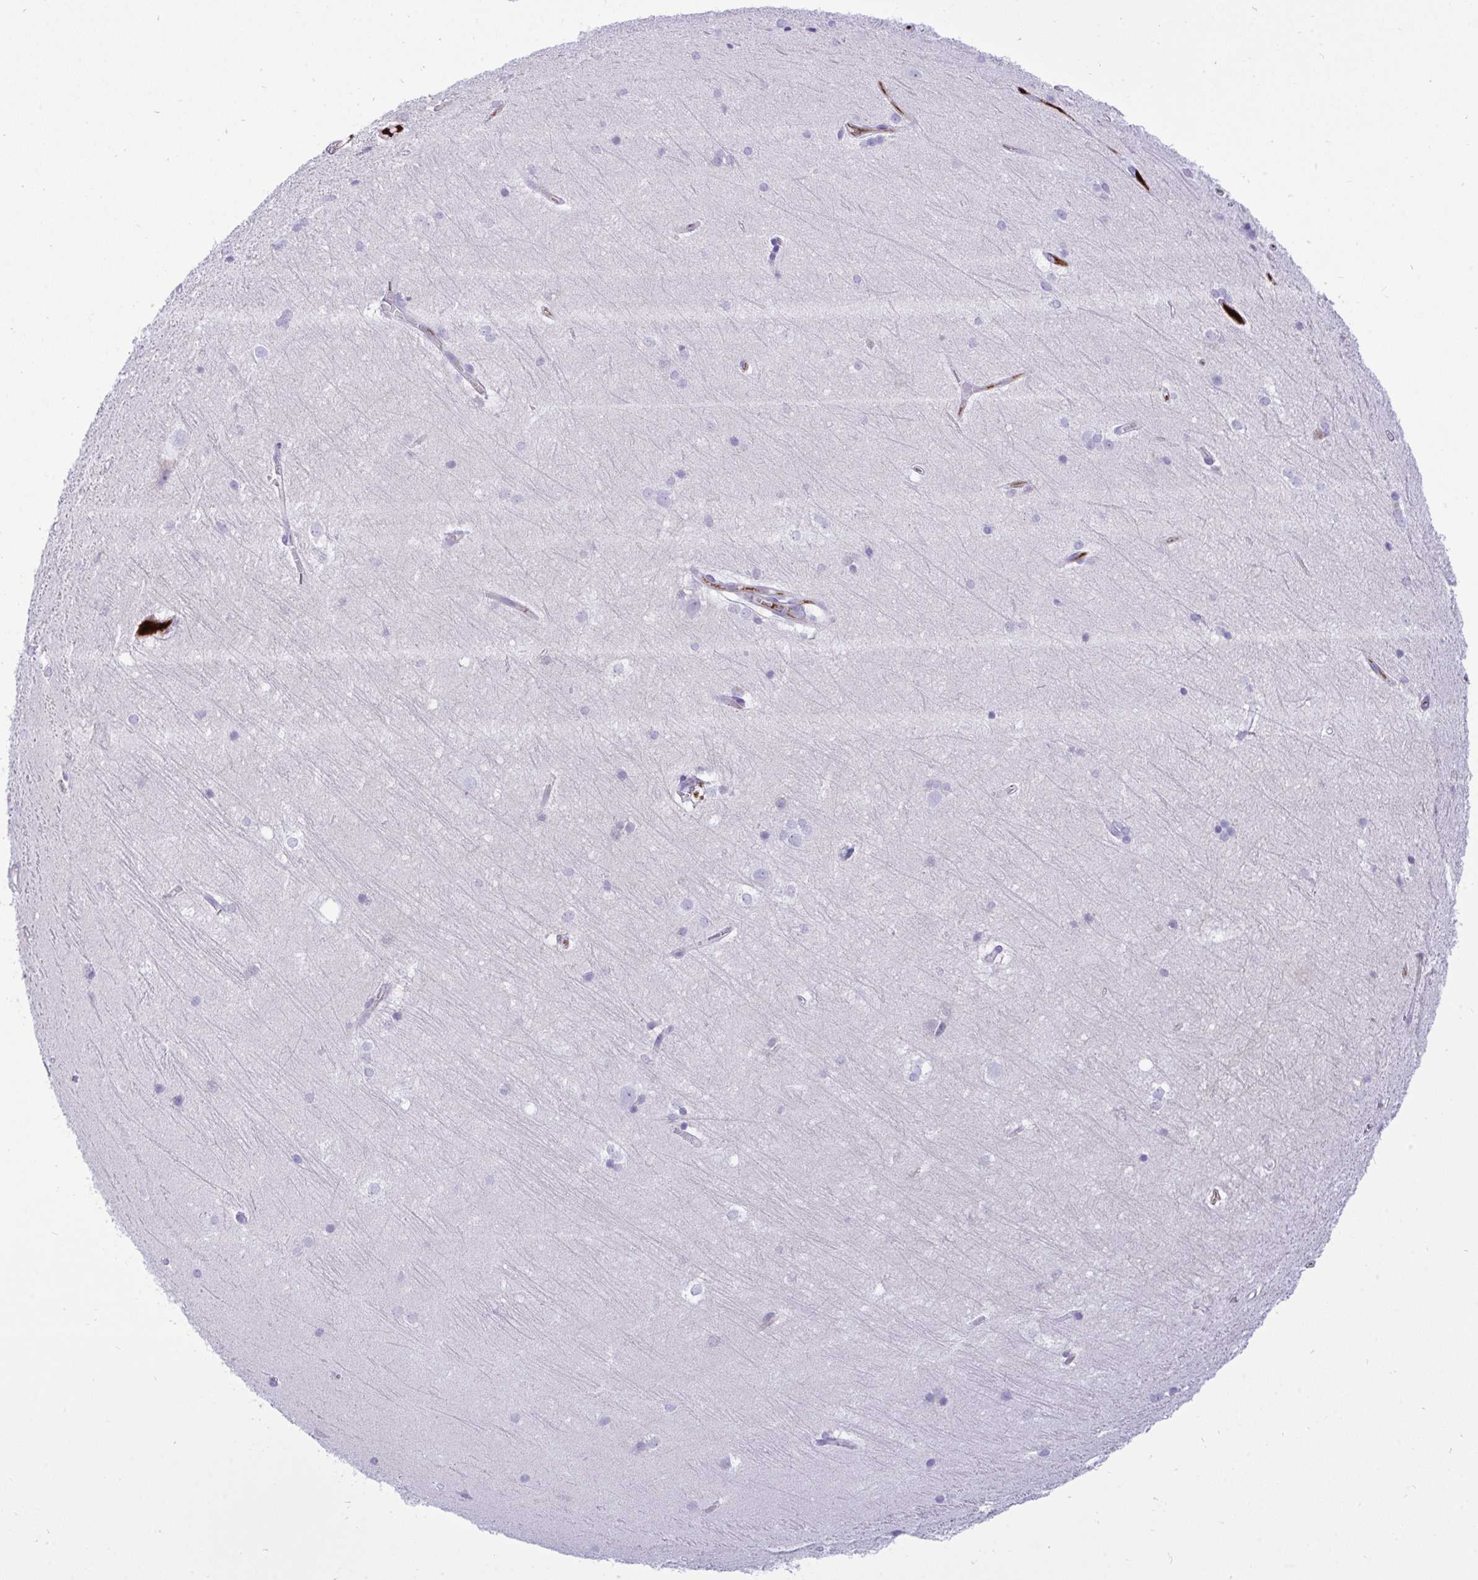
{"staining": {"intensity": "weak", "quantity": "<25%", "location": "cytoplasmic/membranous,nuclear"}, "tissue": "hippocampus", "cell_type": "Glial cells", "image_type": "normal", "snomed": [{"axis": "morphology", "description": "Normal tissue, NOS"}, {"axis": "topography", "description": "Cerebral cortex"}, {"axis": "topography", "description": "Hippocampus"}], "caption": "Glial cells show no significant expression in unremarkable hippocampus. Brightfield microscopy of immunohistochemistry (IHC) stained with DAB (3,3'-diaminobenzidine) (brown) and hematoxylin (blue), captured at high magnification.", "gene": "F2", "patient": {"sex": "female", "age": 19}}